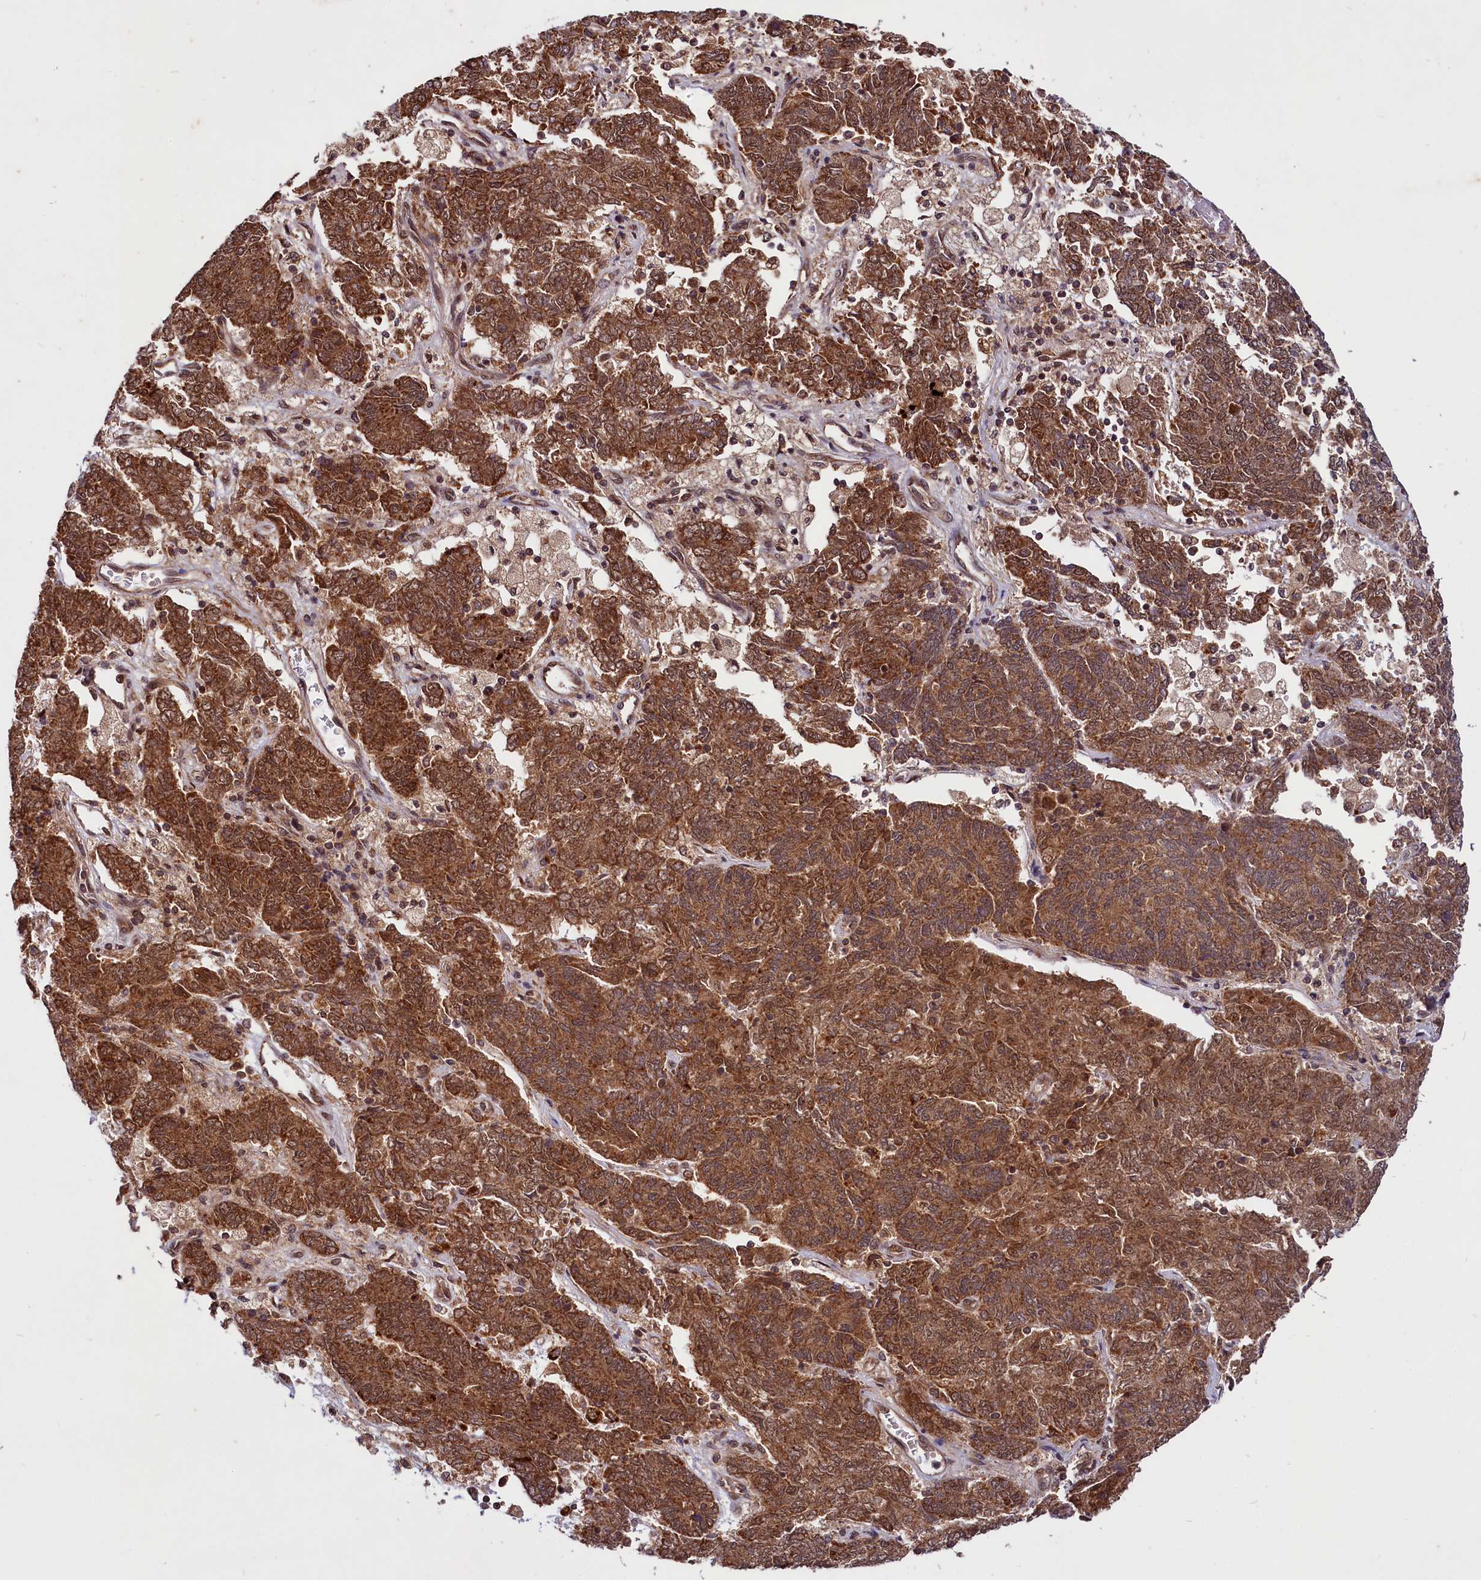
{"staining": {"intensity": "strong", "quantity": ">75%", "location": "cytoplasmic/membranous,nuclear"}, "tissue": "endometrial cancer", "cell_type": "Tumor cells", "image_type": "cancer", "snomed": [{"axis": "morphology", "description": "Adenocarcinoma, NOS"}, {"axis": "topography", "description": "Endometrium"}], "caption": "Immunohistochemical staining of human adenocarcinoma (endometrial) demonstrates strong cytoplasmic/membranous and nuclear protein staining in about >75% of tumor cells. (DAB IHC, brown staining for protein, blue staining for nuclei).", "gene": "UBE3A", "patient": {"sex": "female", "age": 80}}